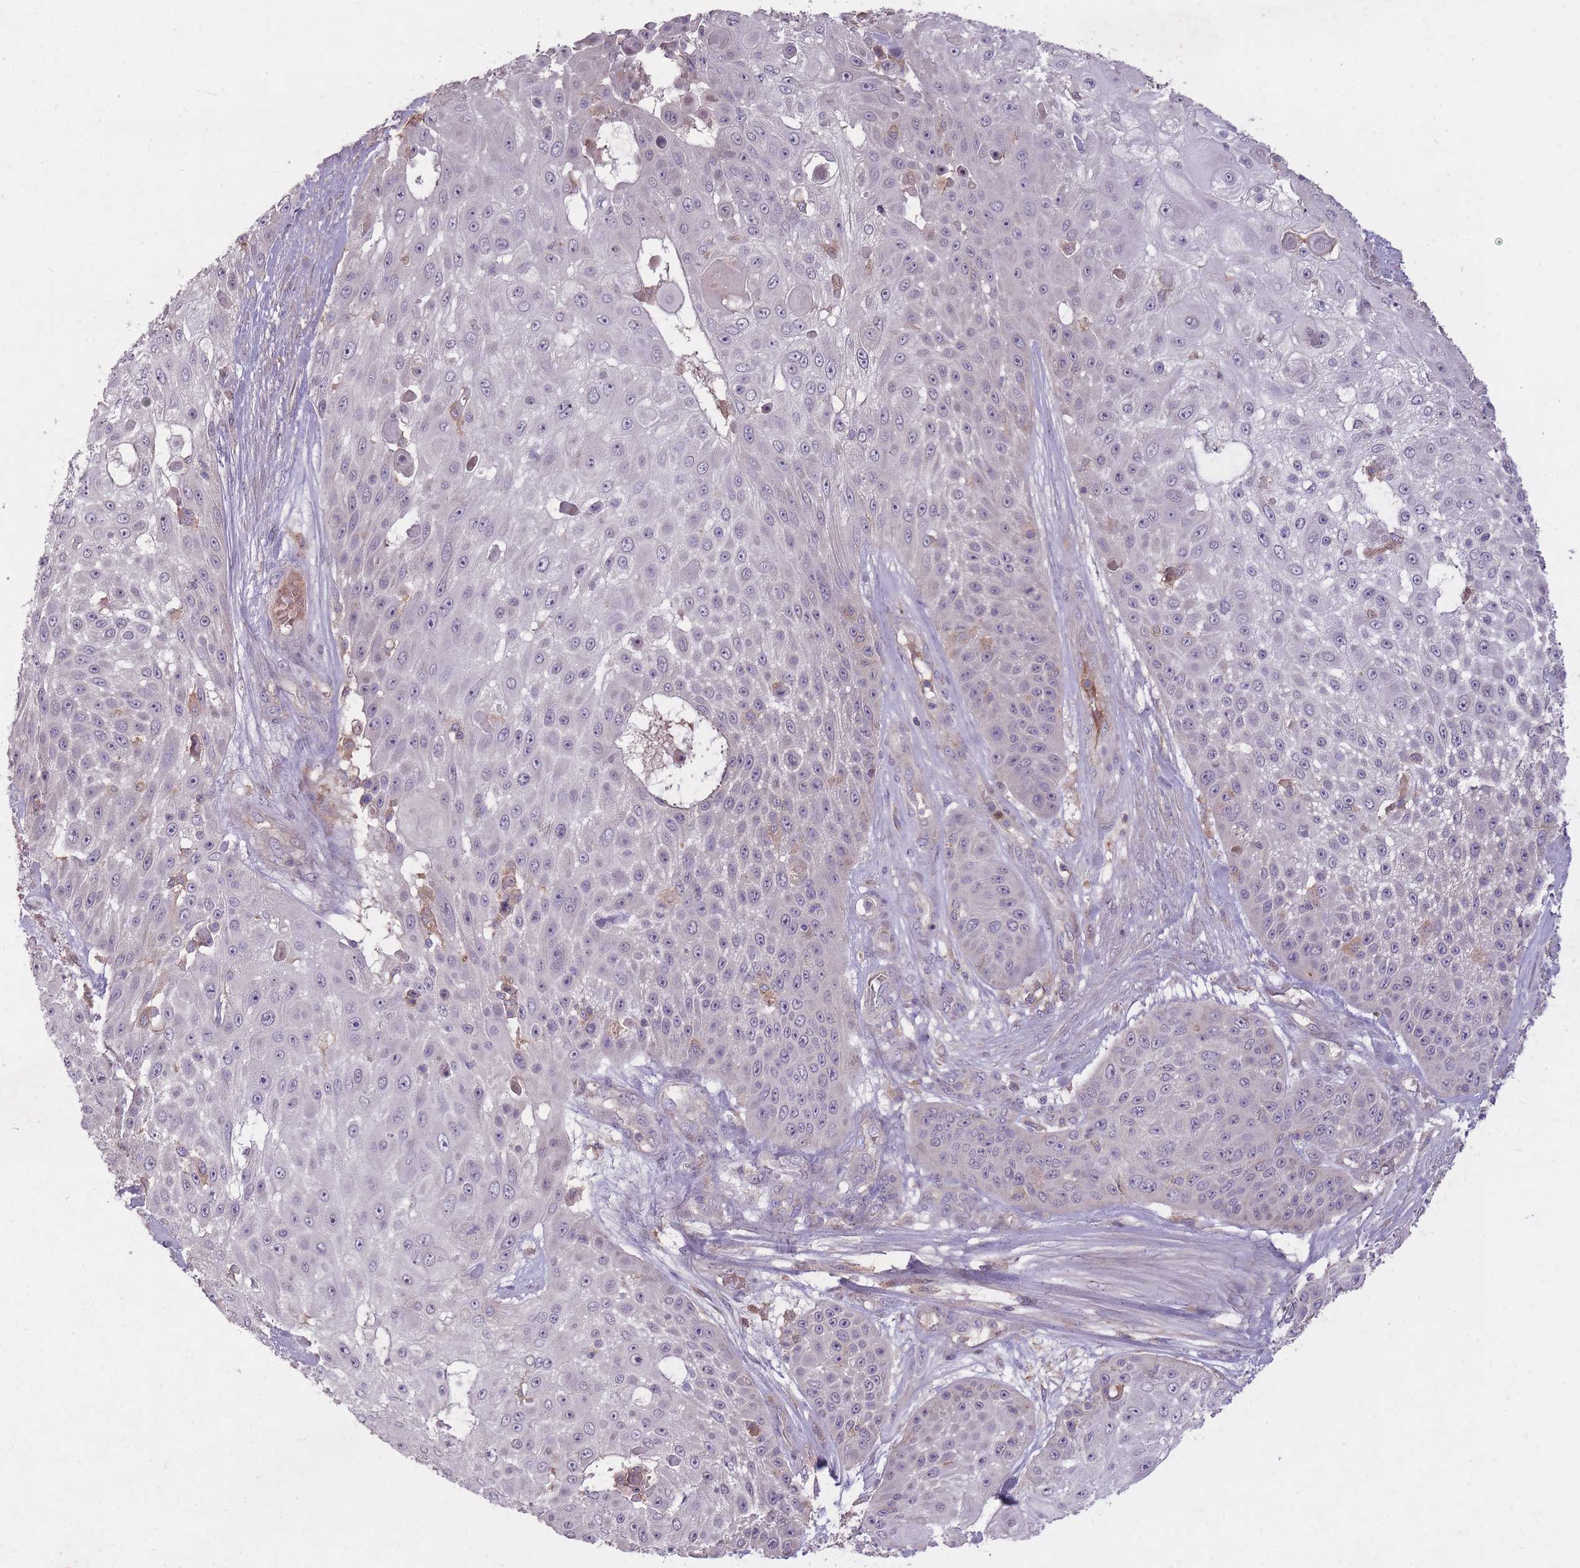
{"staining": {"intensity": "negative", "quantity": "none", "location": "none"}, "tissue": "skin cancer", "cell_type": "Tumor cells", "image_type": "cancer", "snomed": [{"axis": "morphology", "description": "Squamous cell carcinoma, NOS"}, {"axis": "topography", "description": "Skin"}], "caption": "The micrograph displays no significant staining in tumor cells of skin squamous cell carcinoma. Brightfield microscopy of immunohistochemistry stained with DAB (brown) and hematoxylin (blue), captured at high magnification.", "gene": "OR2V2", "patient": {"sex": "female", "age": 86}}